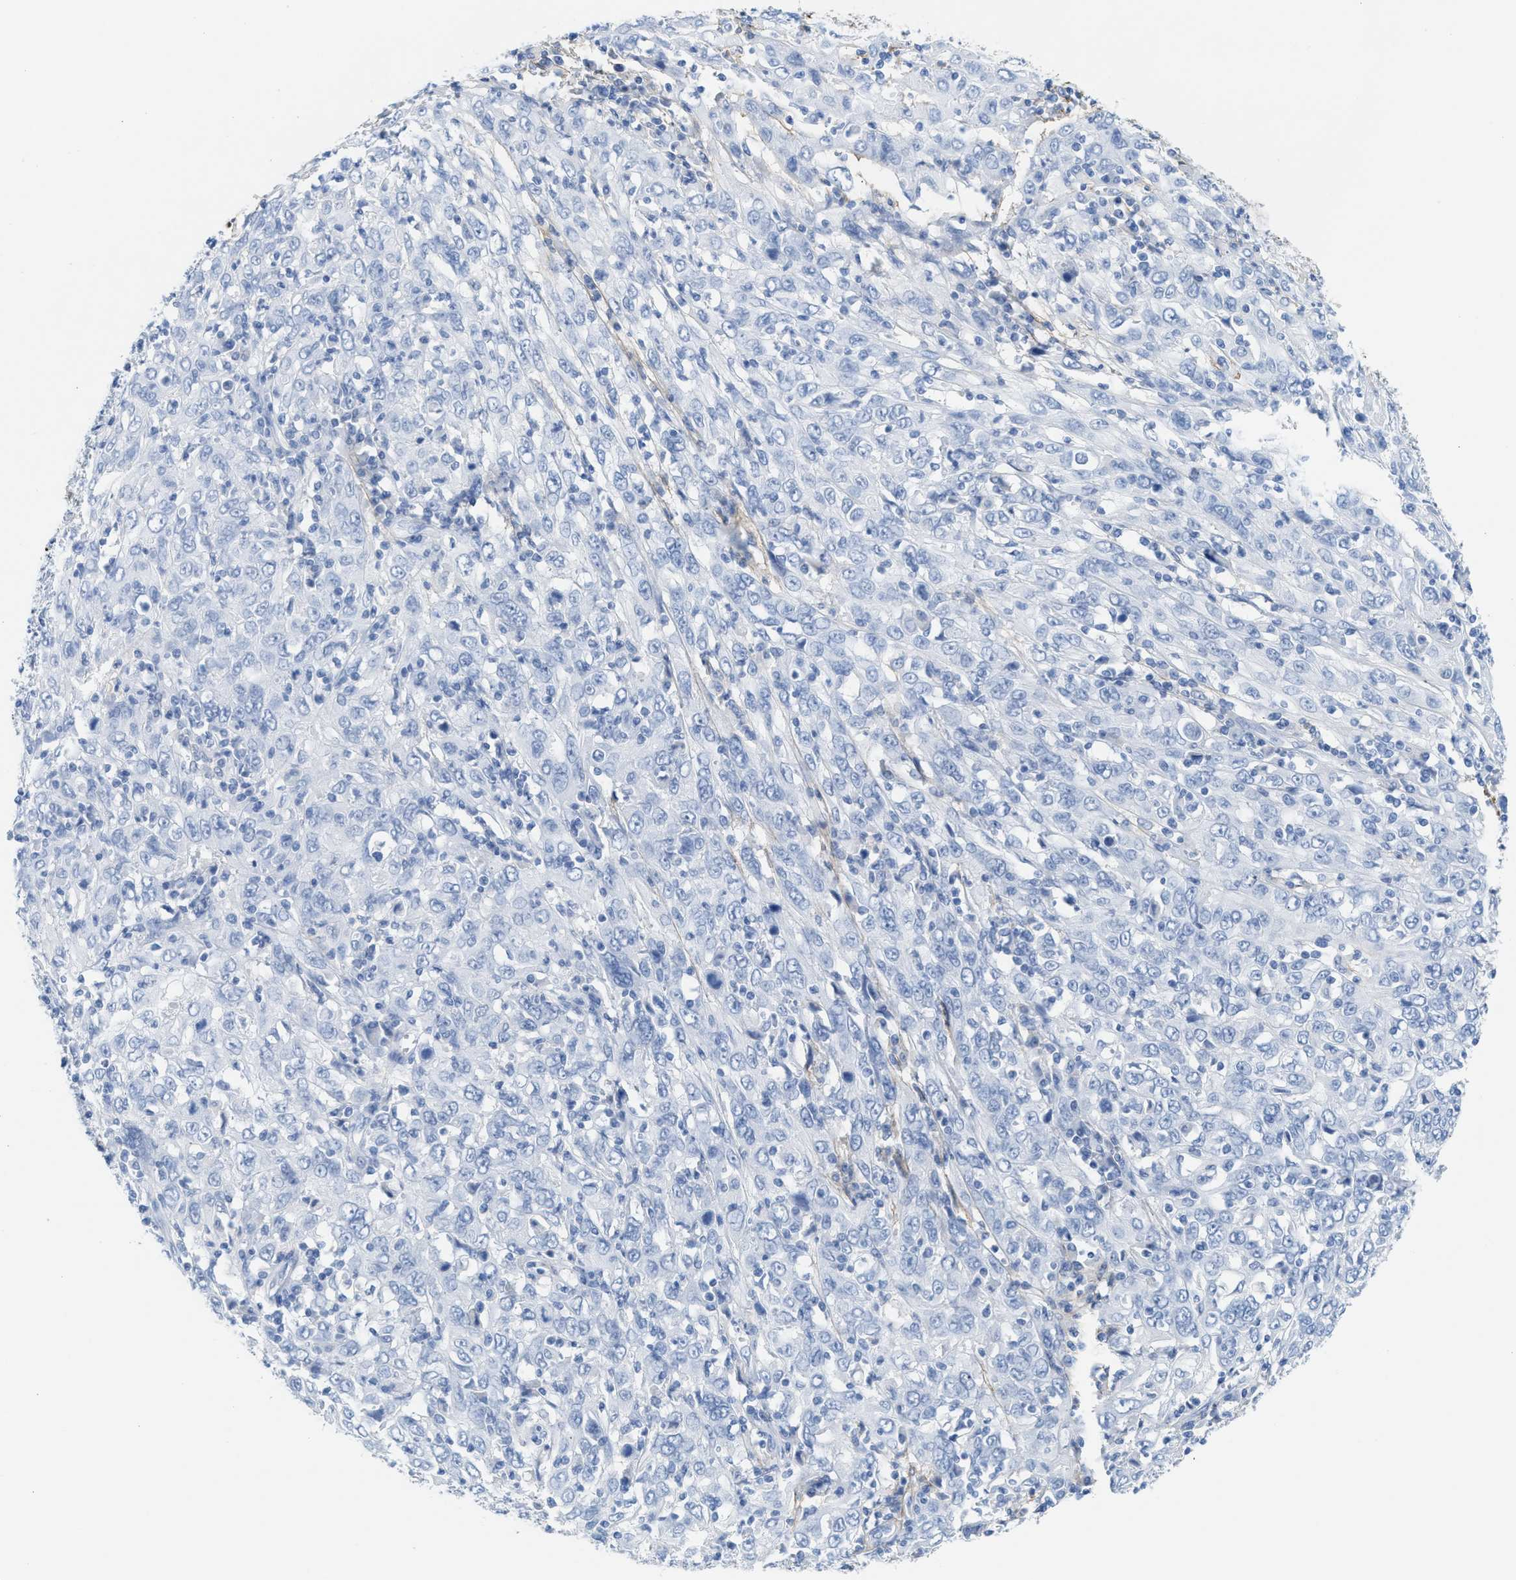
{"staining": {"intensity": "negative", "quantity": "none", "location": "none"}, "tissue": "cervical cancer", "cell_type": "Tumor cells", "image_type": "cancer", "snomed": [{"axis": "morphology", "description": "Squamous cell carcinoma, NOS"}, {"axis": "topography", "description": "Cervix"}], "caption": "Immunohistochemistry (IHC) image of cervical cancer stained for a protein (brown), which shows no expression in tumor cells.", "gene": "TNR", "patient": {"sex": "female", "age": 46}}